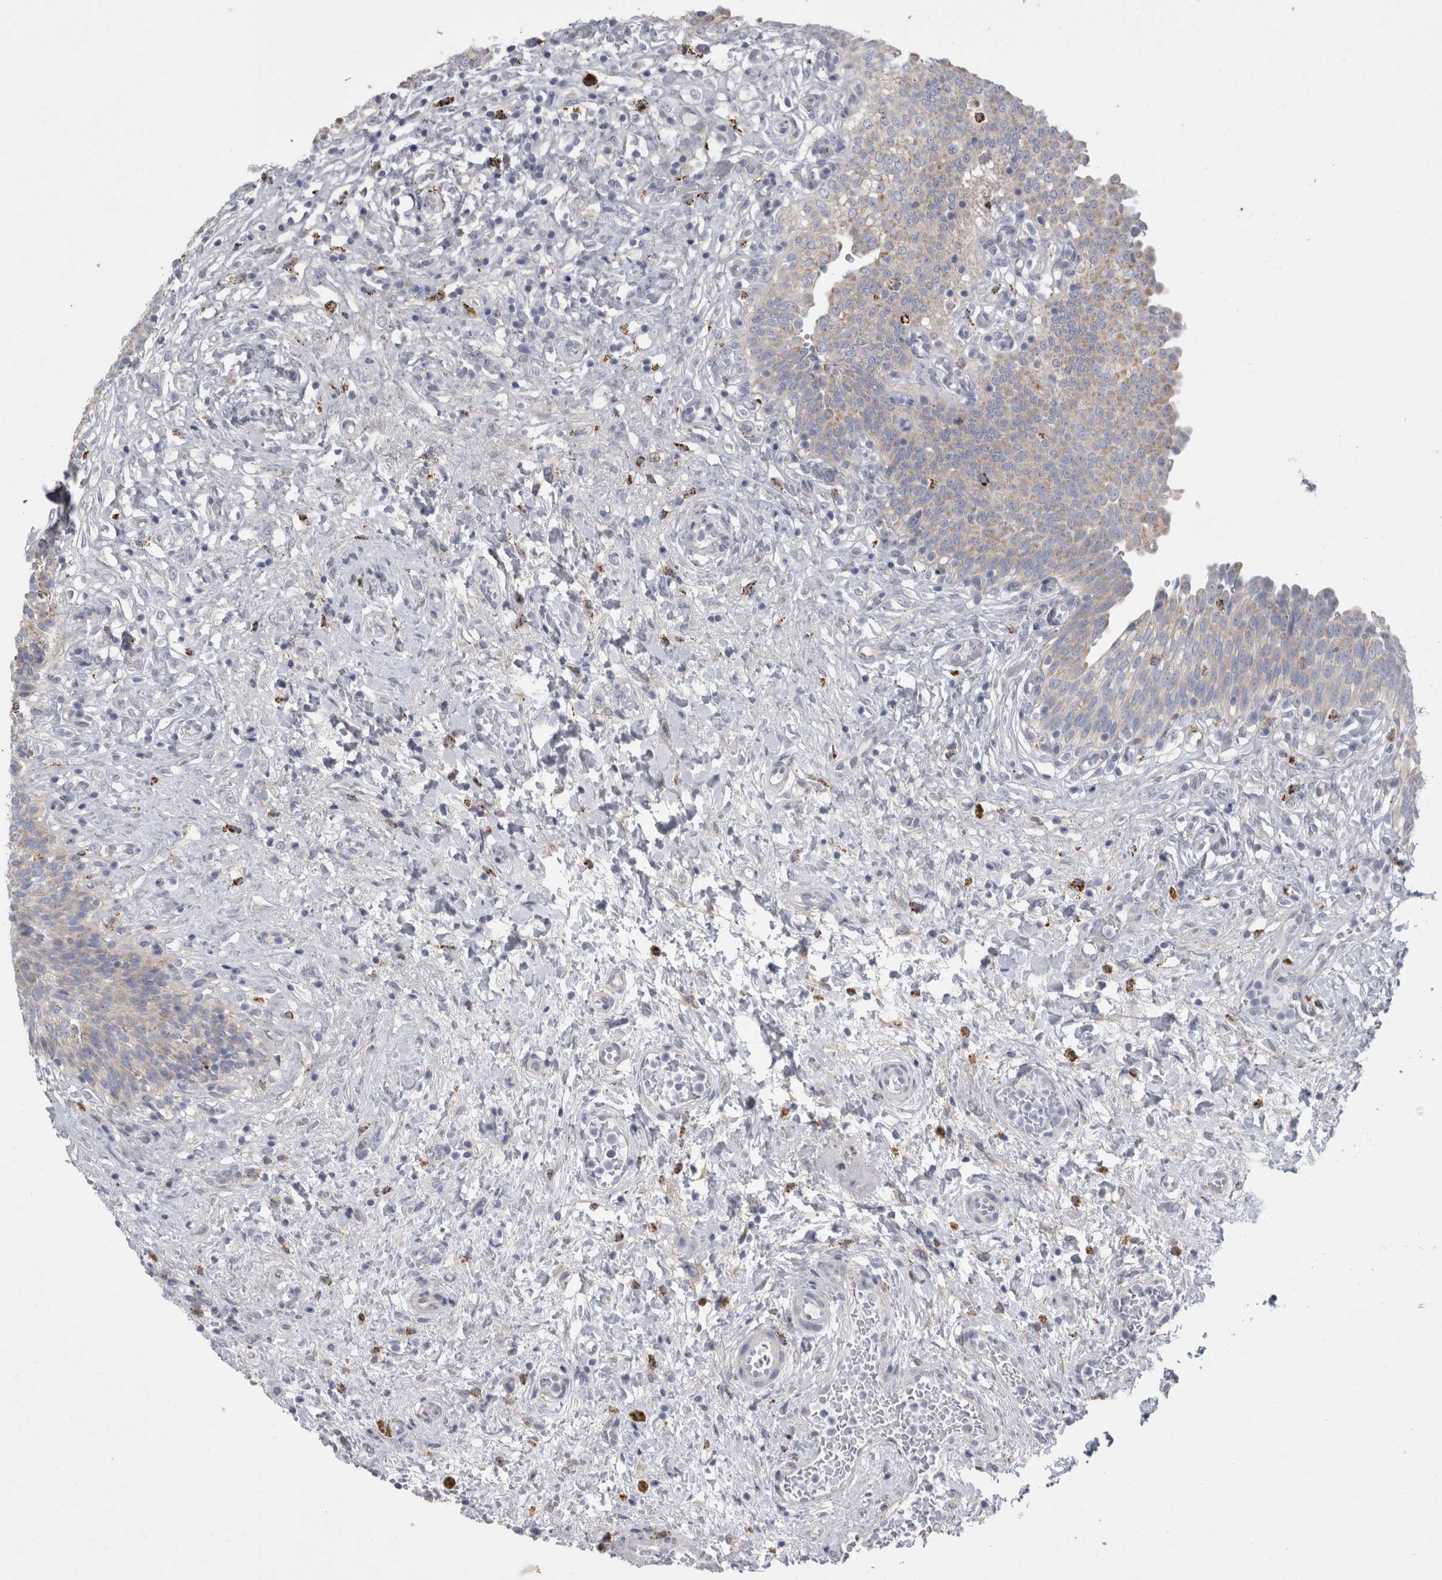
{"staining": {"intensity": "moderate", "quantity": "<25%", "location": "cytoplasmic/membranous"}, "tissue": "urinary bladder", "cell_type": "Urothelial cells", "image_type": "normal", "snomed": [{"axis": "morphology", "description": "Urothelial carcinoma, High grade"}, {"axis": "topography", "description": "Urinary bladder"}], "caption": "High-magnification brightfield microscopy of unremarkable urinary bladder stained with DAB (brown) and counterstained with hematoxylin (blue). urothelial cells exhibit moderate cytoplasmic/membranous positivity is identified in approximately<25% of cells.", "gene": "GATM", "patient": {"sex": "male", "age": 46}}